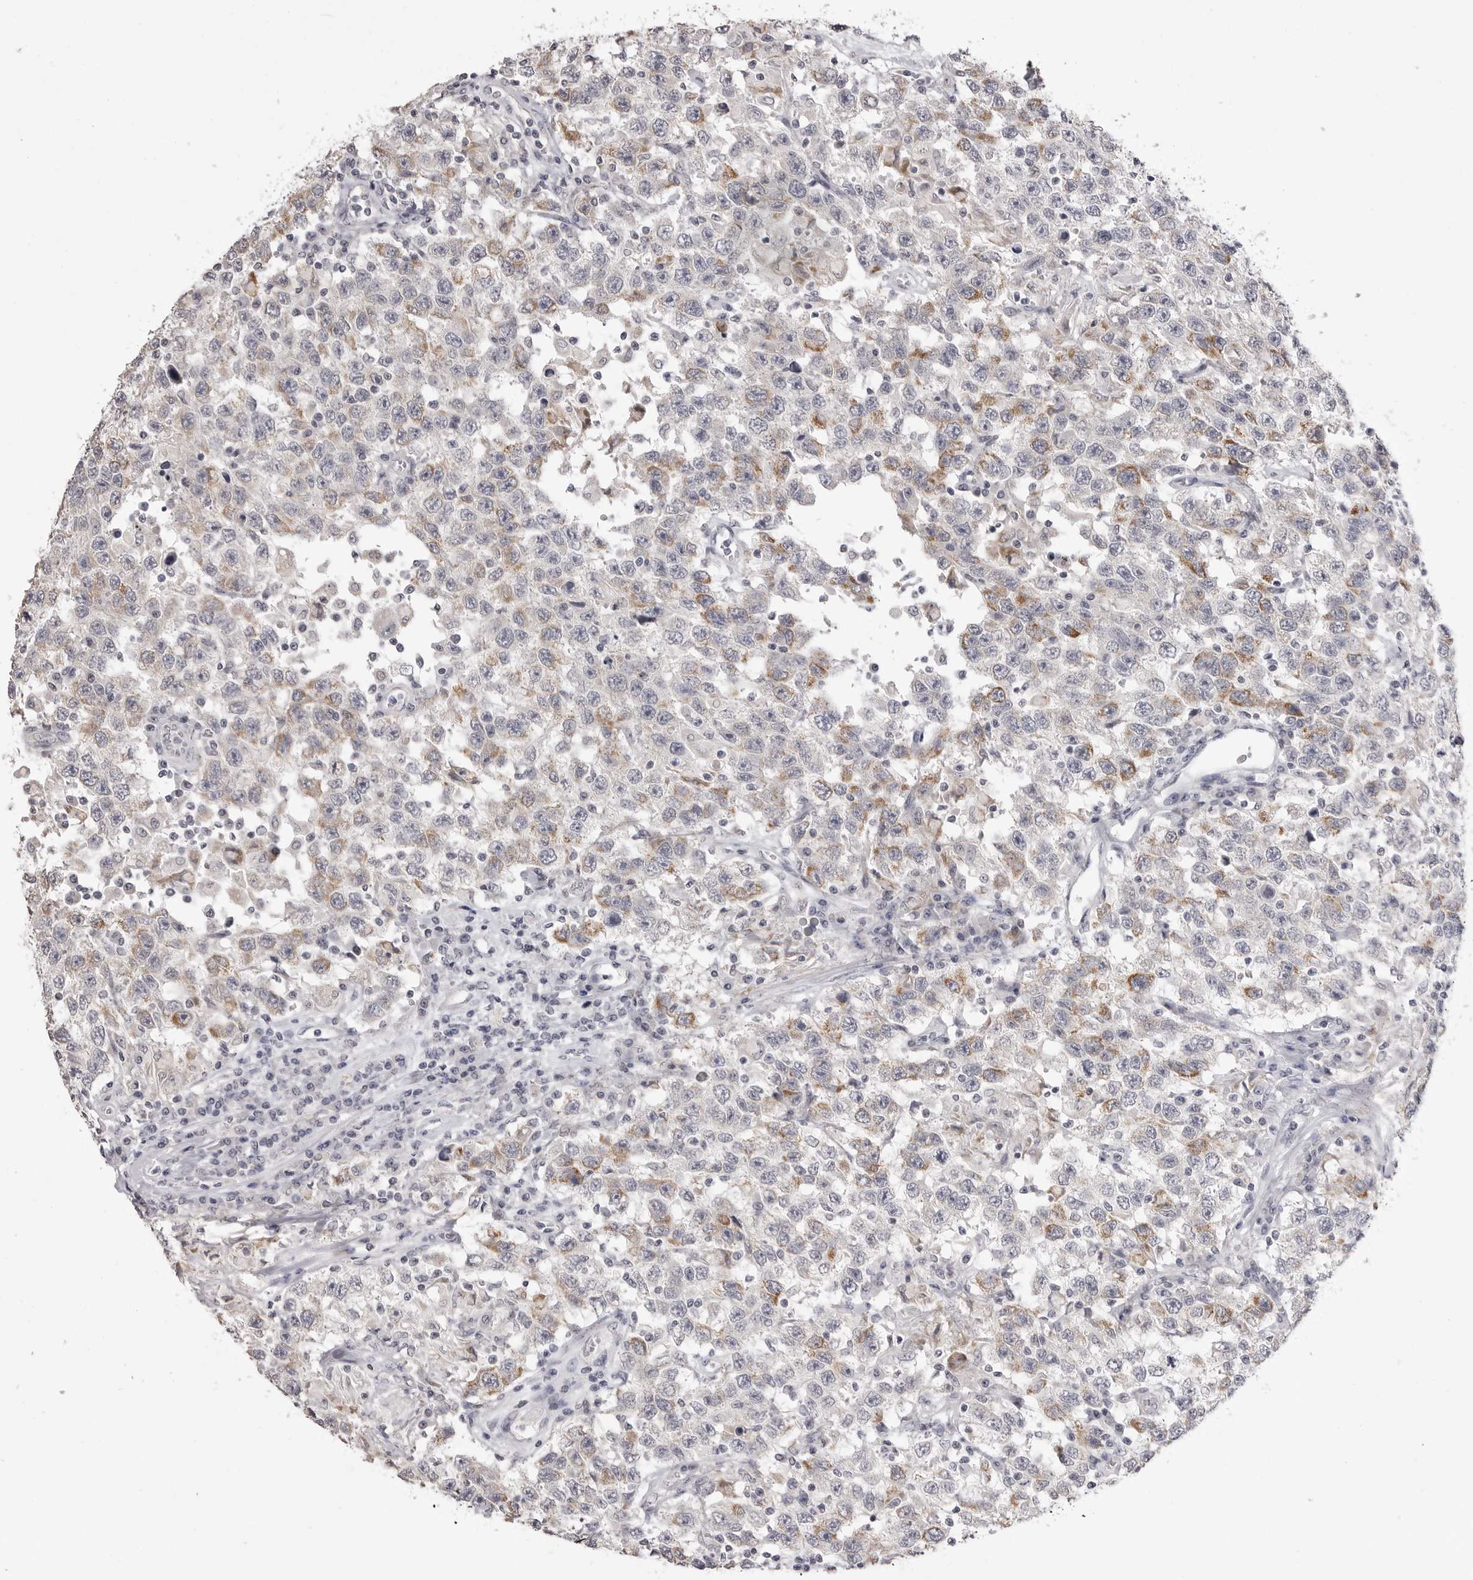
{"staining": {"intensity": "moderate", "quantity": "<25%", "location": "cytoplasmic/membranous"}, "tissue": "testis cancer", "cell_type": "Tumor cells", "image_type": "cancer", "snomed": [{"axis": "morphology", "description": "Seminoma, NOS"}, {"axis": "topography", "description": "Testis"}], "caption": "Testis cancer (seminoma) stained for a protein displays moderate cytoplasmic/membranous positivity in tumor cells.", "gene": "GPN2", "patient": {"sex": "male", "age": 41}}